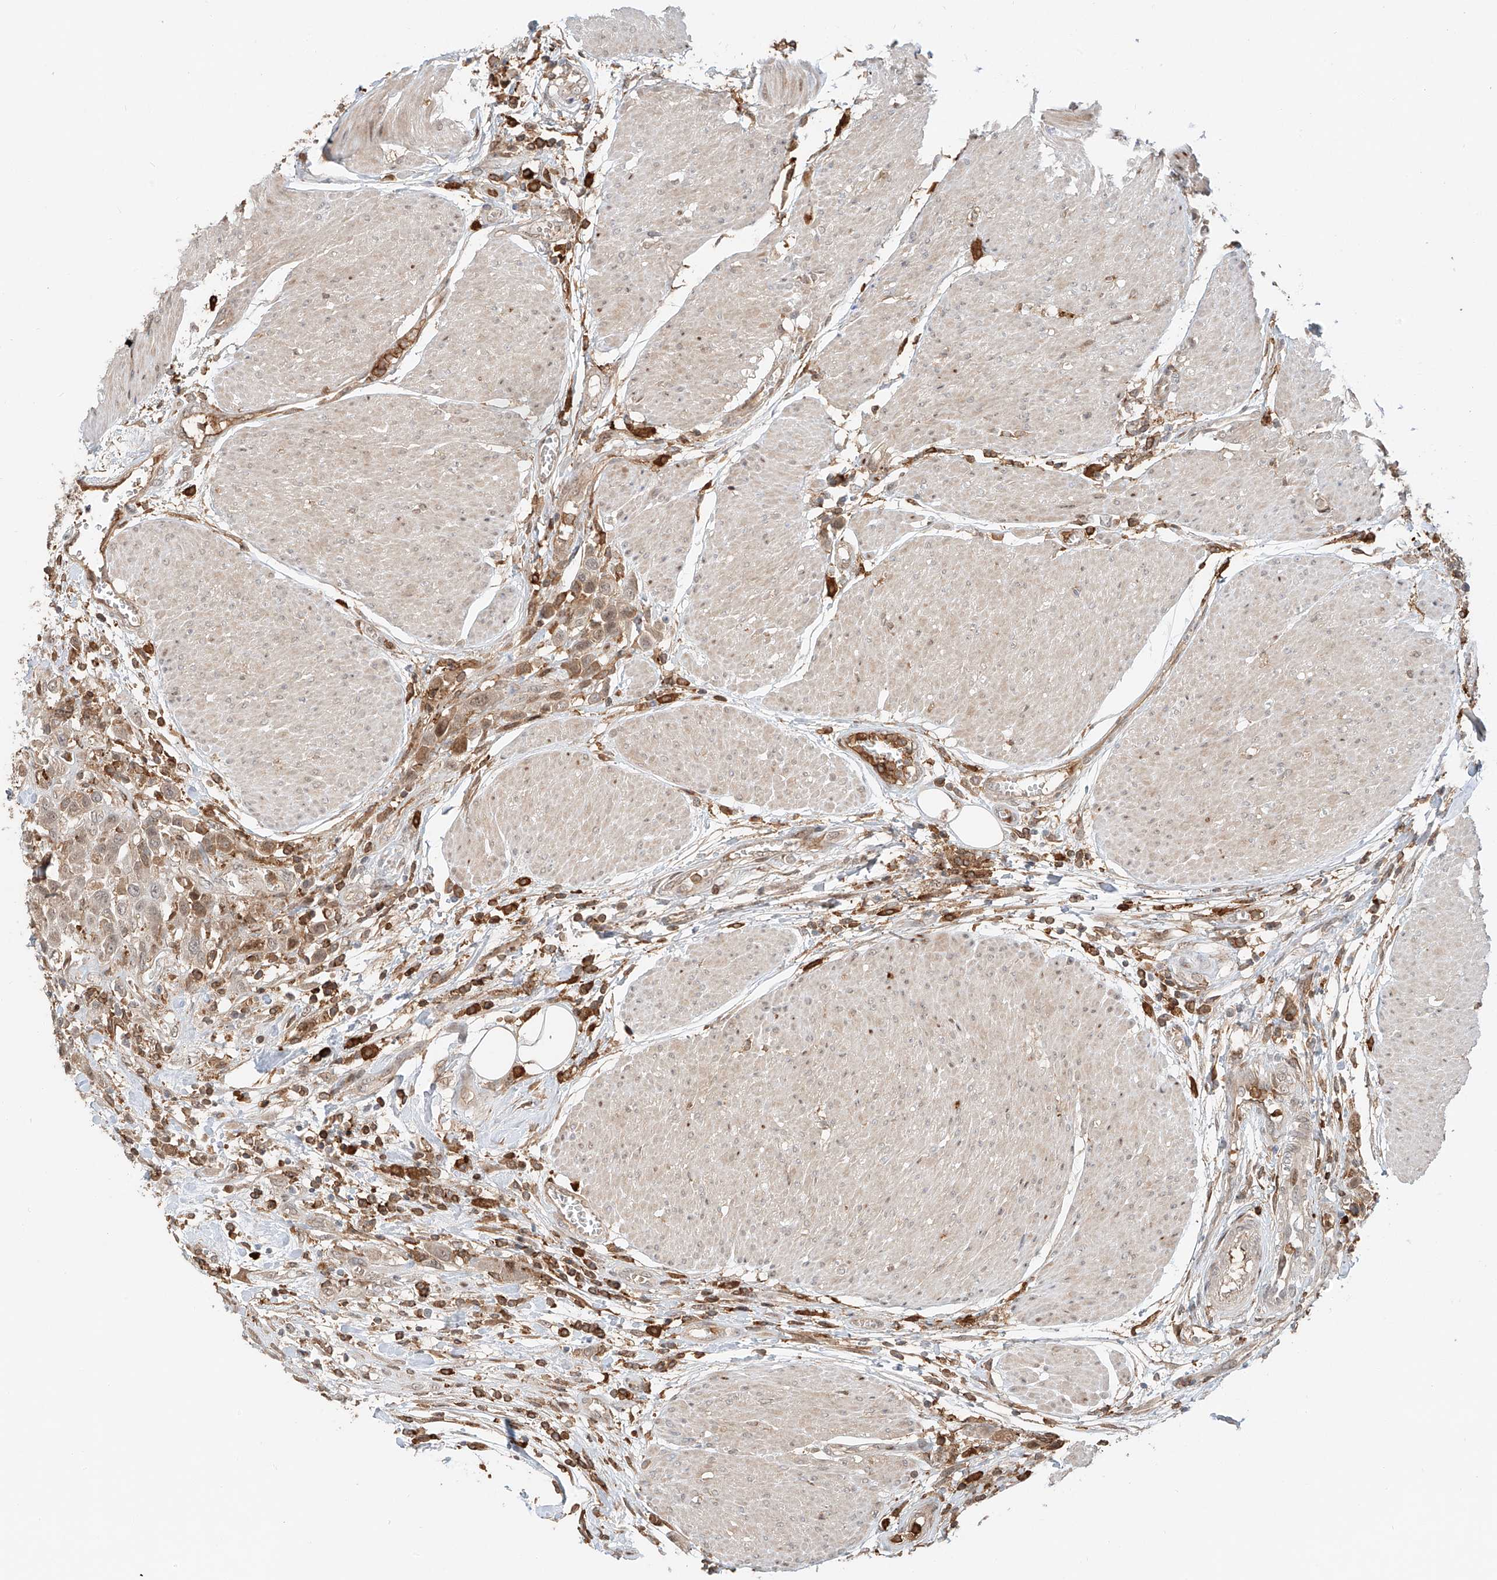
{"staining": {"intensity": "weak", "quantity": ">75%", "location": "cytoplasmic/membranous"}, "tissue": "urothelial cancer", "cell_type": "Tumor cells", "image_type": "cancer", "snomed": [{"axis": "morphology", "description": "Urothelial carcinoma, High grade"}, {"axis": "topography", "description": "Urinary bladder"}], "caption": "High-grade urothelial carcinoma stained for a protein (brown) exhibits weak cytoplasmic/membranous positive staining in about >75% of tumor cells.", "gene": "CEP162", "patient": {"sex": "male", "age": 50}}